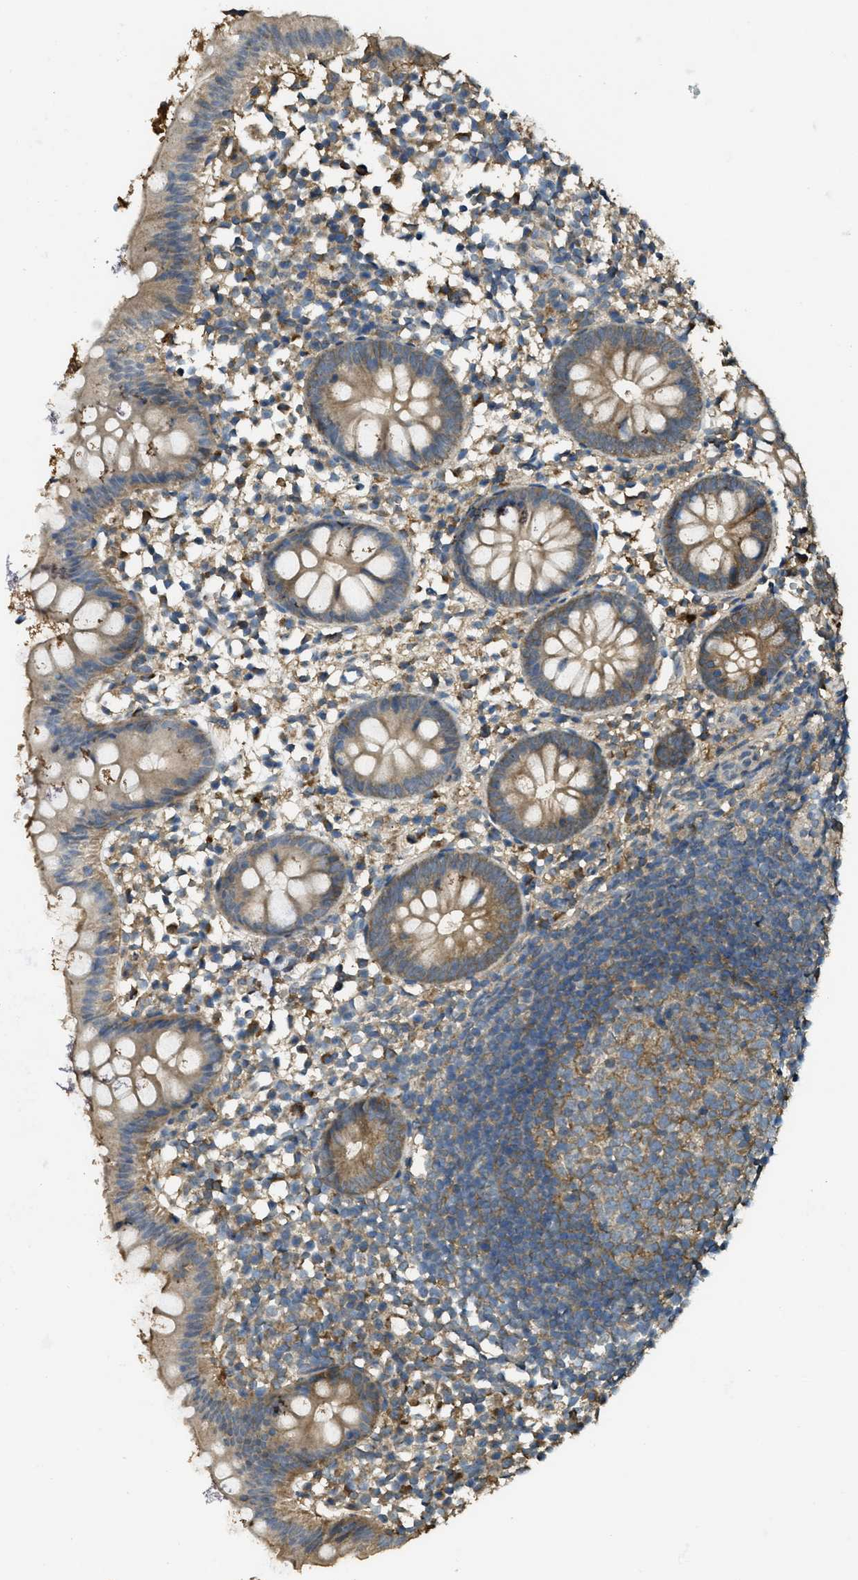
{"staining": {"intensity": "moderate", "quantity": ">75%", "location": "cytoplasmic/membranous"}, "tissue": "appendix", "cell_type": "Glandular cells", "image_type": "normal", "snomed": [{"axis": "morphology", "description": "Normal tissue, NOS"}, {"axis": "topography", "description": "Appendix"}], "caption": "Appendix stained with IHC exhibits moderate cytoplasmic/membranous positivity in approximately >75% of glandular cells.", "gene": "CD276", "patient": {"sex": "female", "age": 20}}